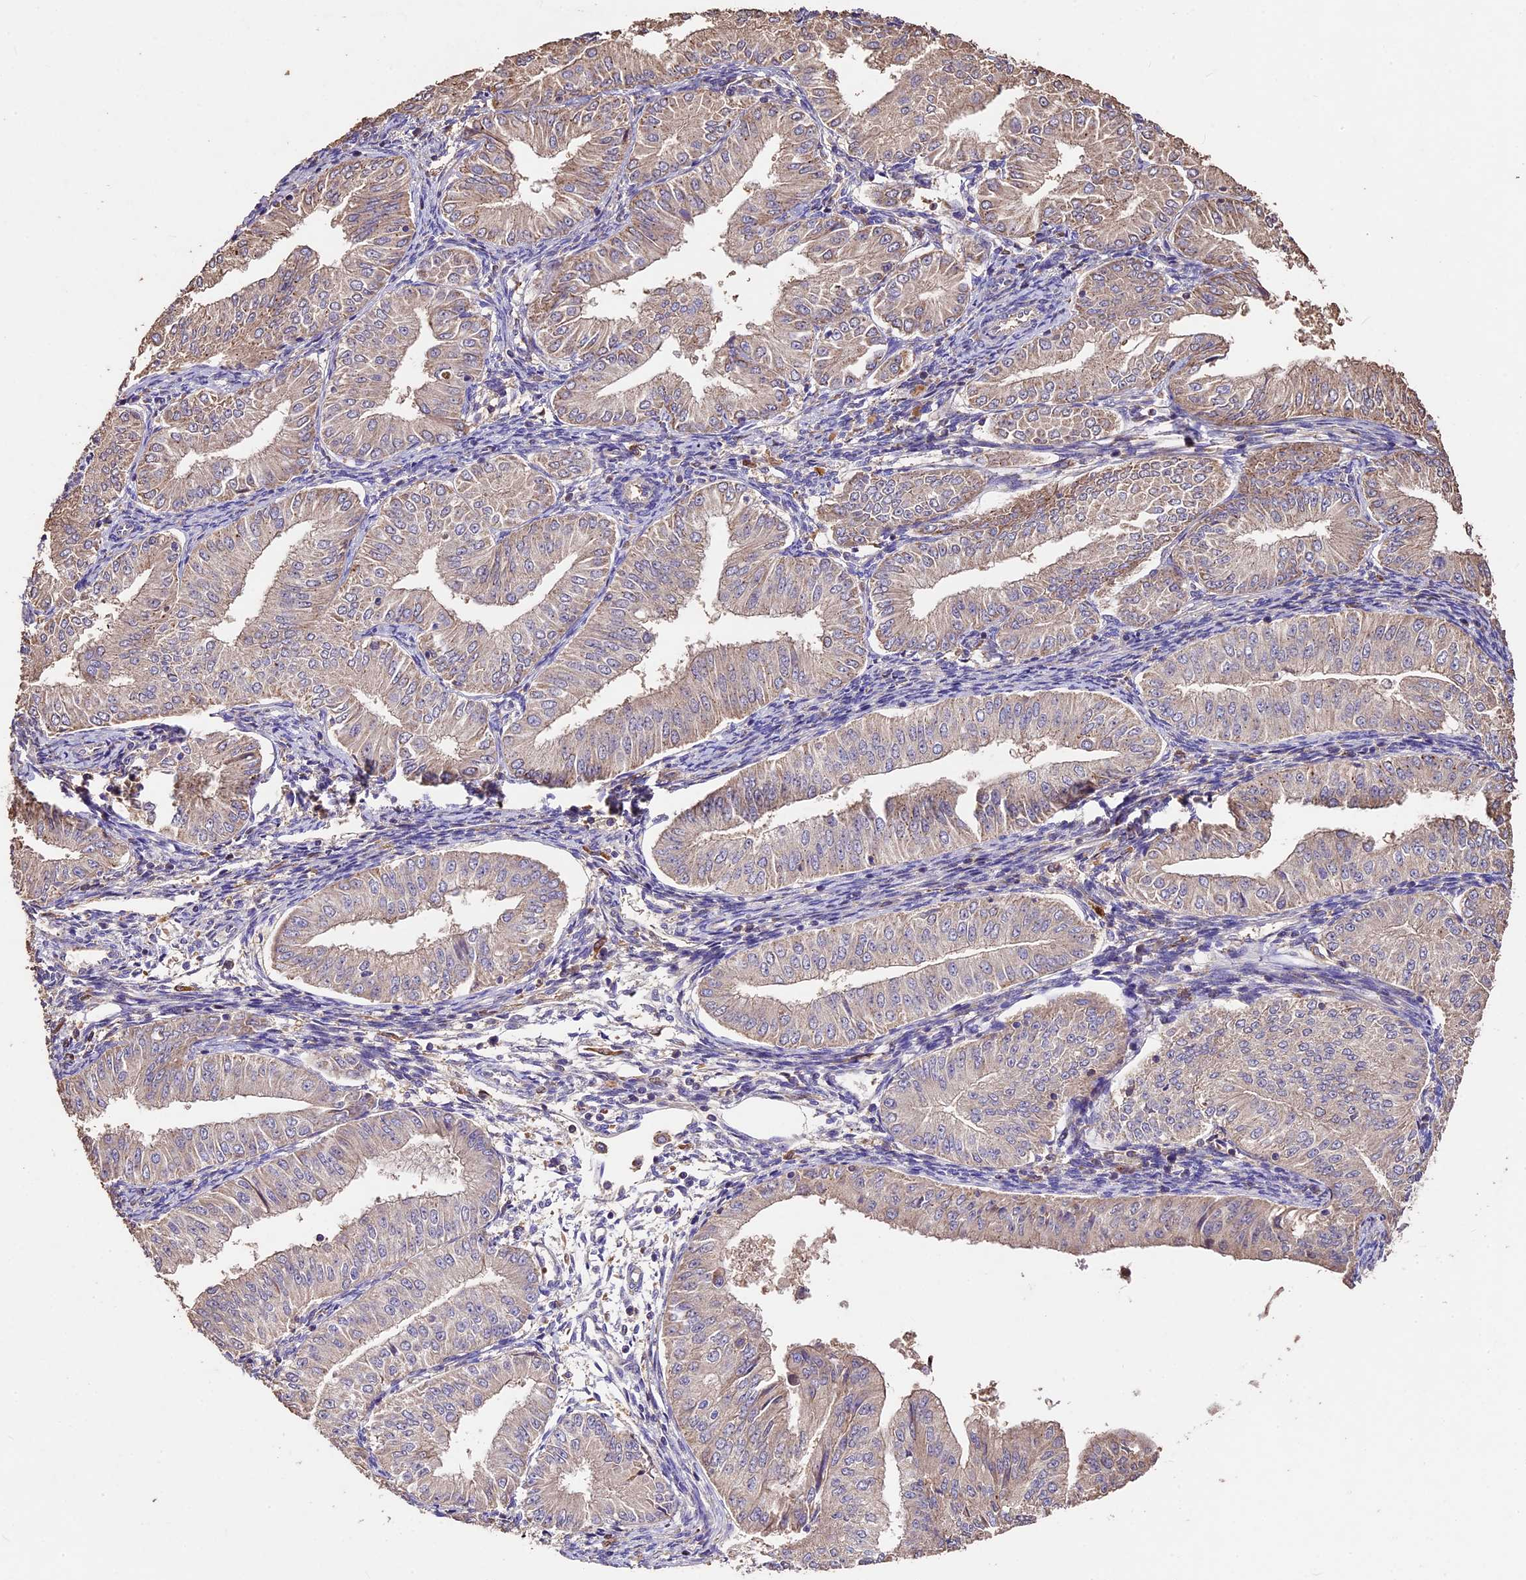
{"staining": {"intensity": "weak", "quantity": "25%-75%", "location": "cytoplasmic/membranous"}, "tissue": "endometrial cancer", "cell_type": "Tumor cells", "image_type": "cancer", "snomed": [{"axis": "morphology", "description": "Normal tissue, NOS"}, {"axis": "morphology", "description": "Adenocarcinoma, NOS"}, {"axis": "topography", "description": "Endometrium"}], "caption": "Immunohistochemistry (IHC) photomicrograph of human endometrial cancer stained for a protein (brown), which exhibits low levels of weak cytoplasmic/membranous staining in about 25%-75% of tumor cells.", "gene": "CRLF1", "patient": {"sex": "female", "age": 53}}